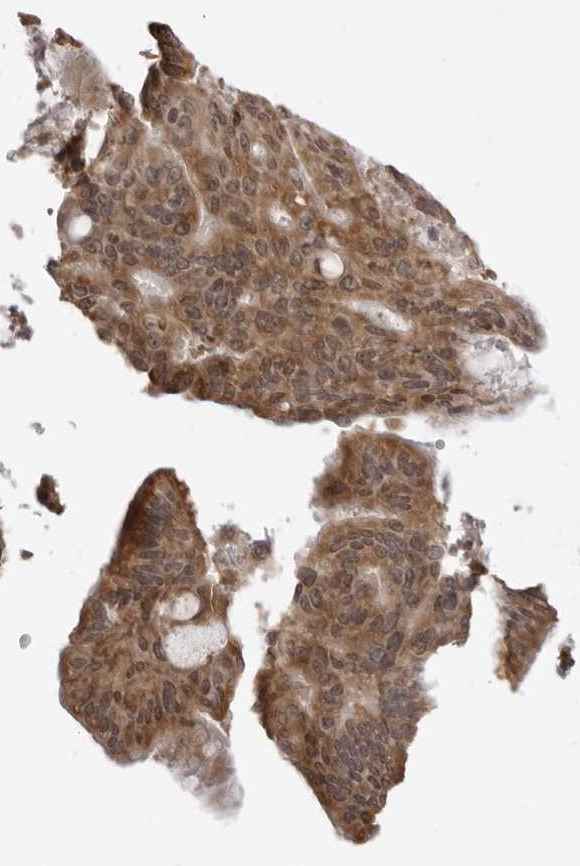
{"staining": {"intensity": "moderate", "quantity": ">75%", "location": "cytoplasmic/membranous"}, "tissue": "liver cancer", "cell_type": "Tumor cells", "image_type": "cancer", "snomed": [{"axis": "morphology", "description": "Normal tissue, NOS"}, {"axis": "morphology", "description": "Cholangiocarcinoma"}, {"axis": "topography", "description": "Liver"}, {"axis": "topography", "description": "Peripheral nerve tissue"}], "caption": "Immunohistochemistry histopathology image of cholangiocarcinoma (liver) stained for a protein (brown), which exhibits medium levels of moderate cytoplasmic/membranous positivity in approximately >75% of tumor cells.", "gene": "ZC3H11A", "patient": {"sex": "female", "age": 73}}